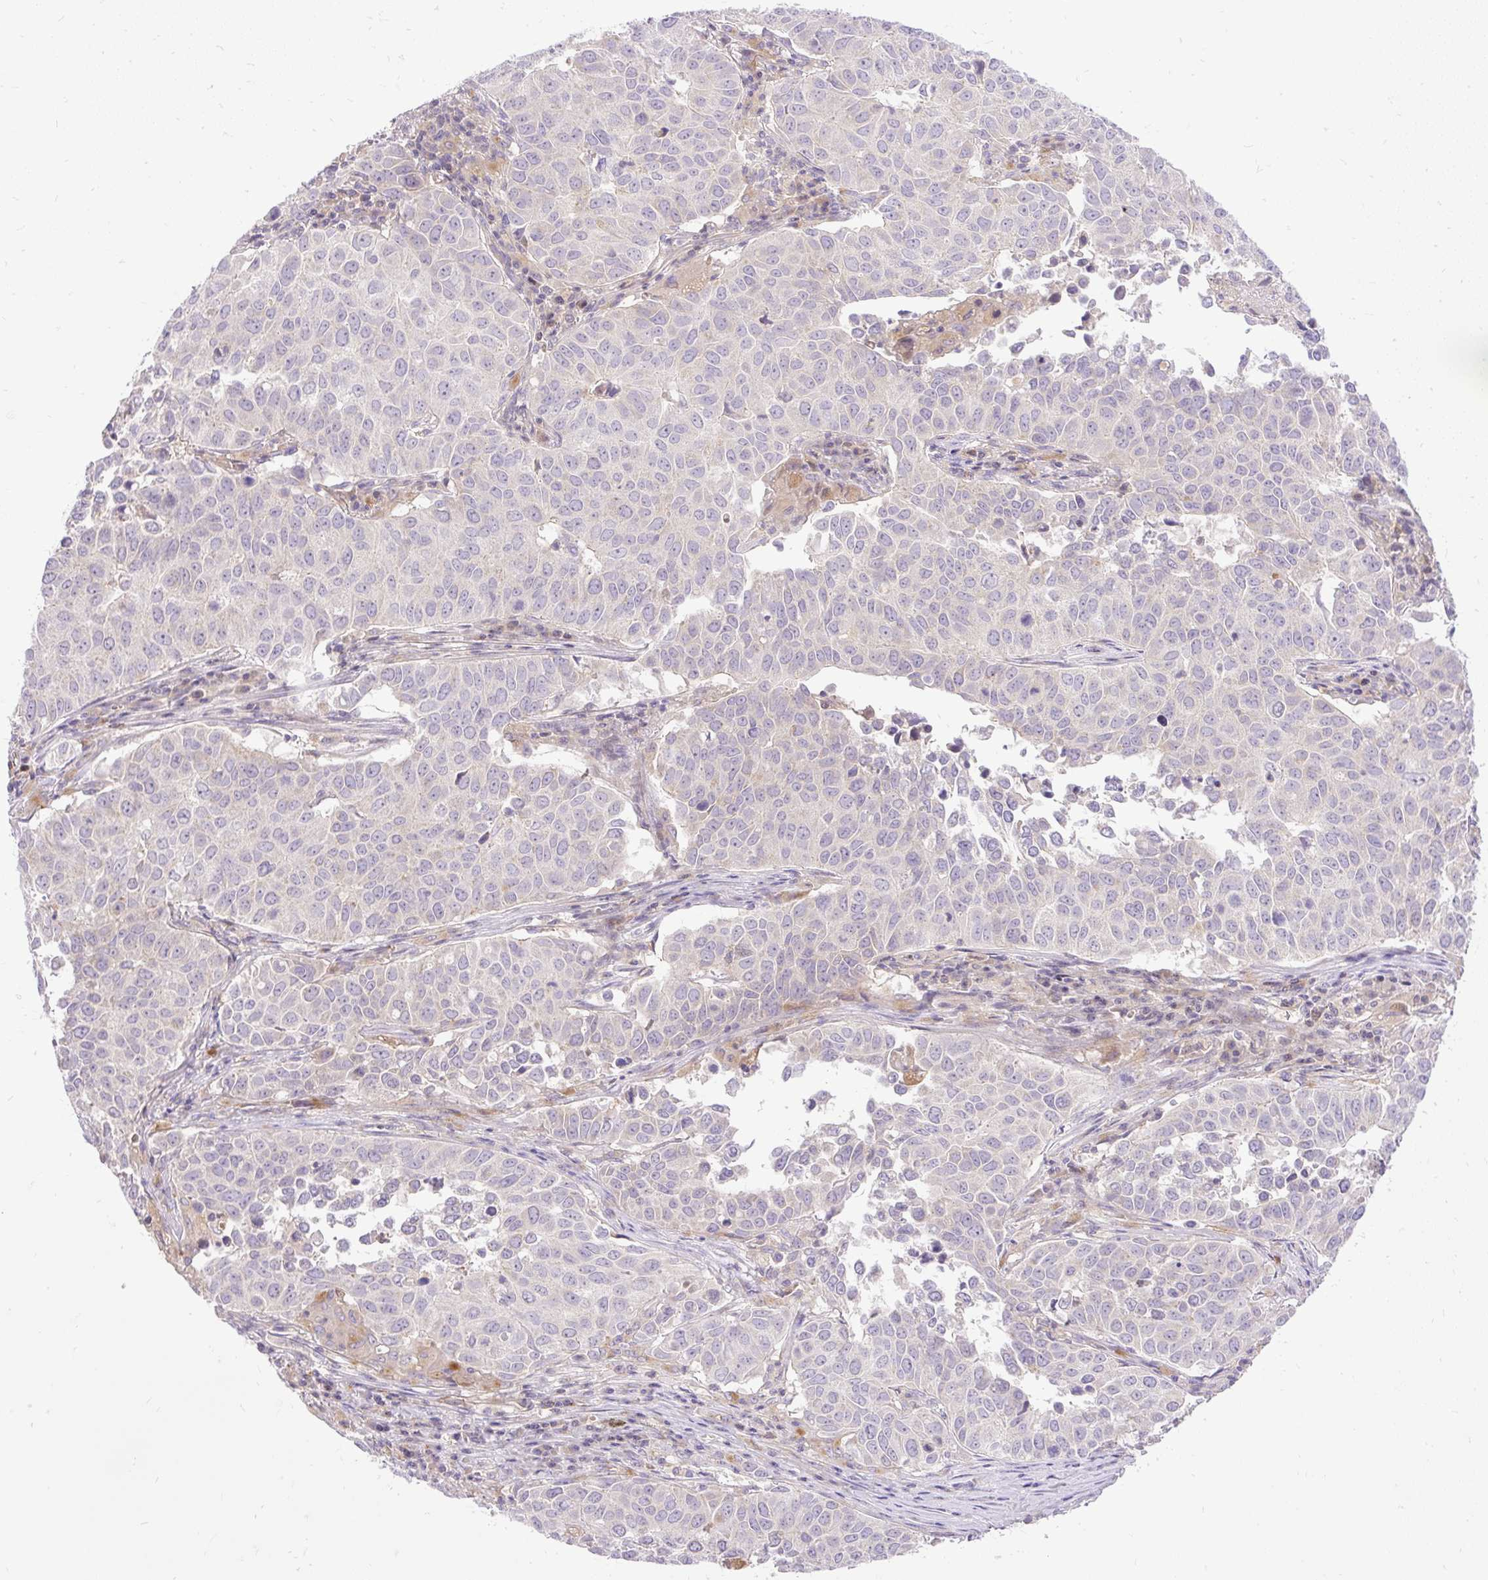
{"staining": {"intensity": "negative", "quantity": "none", "location": "none"}, "tissue": "lung cancer", "cell_type": "Tumor cells", "image_type": "cancer", "snomed": [{"axis": "morphology", "description": "Adenocarcinoma, NOS"}, {"axis": "topography", "description": "Lung"}], "caption": "This is an IHC image of lung adenocarcinoma. There is no positivity in tumor cells.", "gene": "HEXB", "patient": {"sex": "female", "age": 50}}